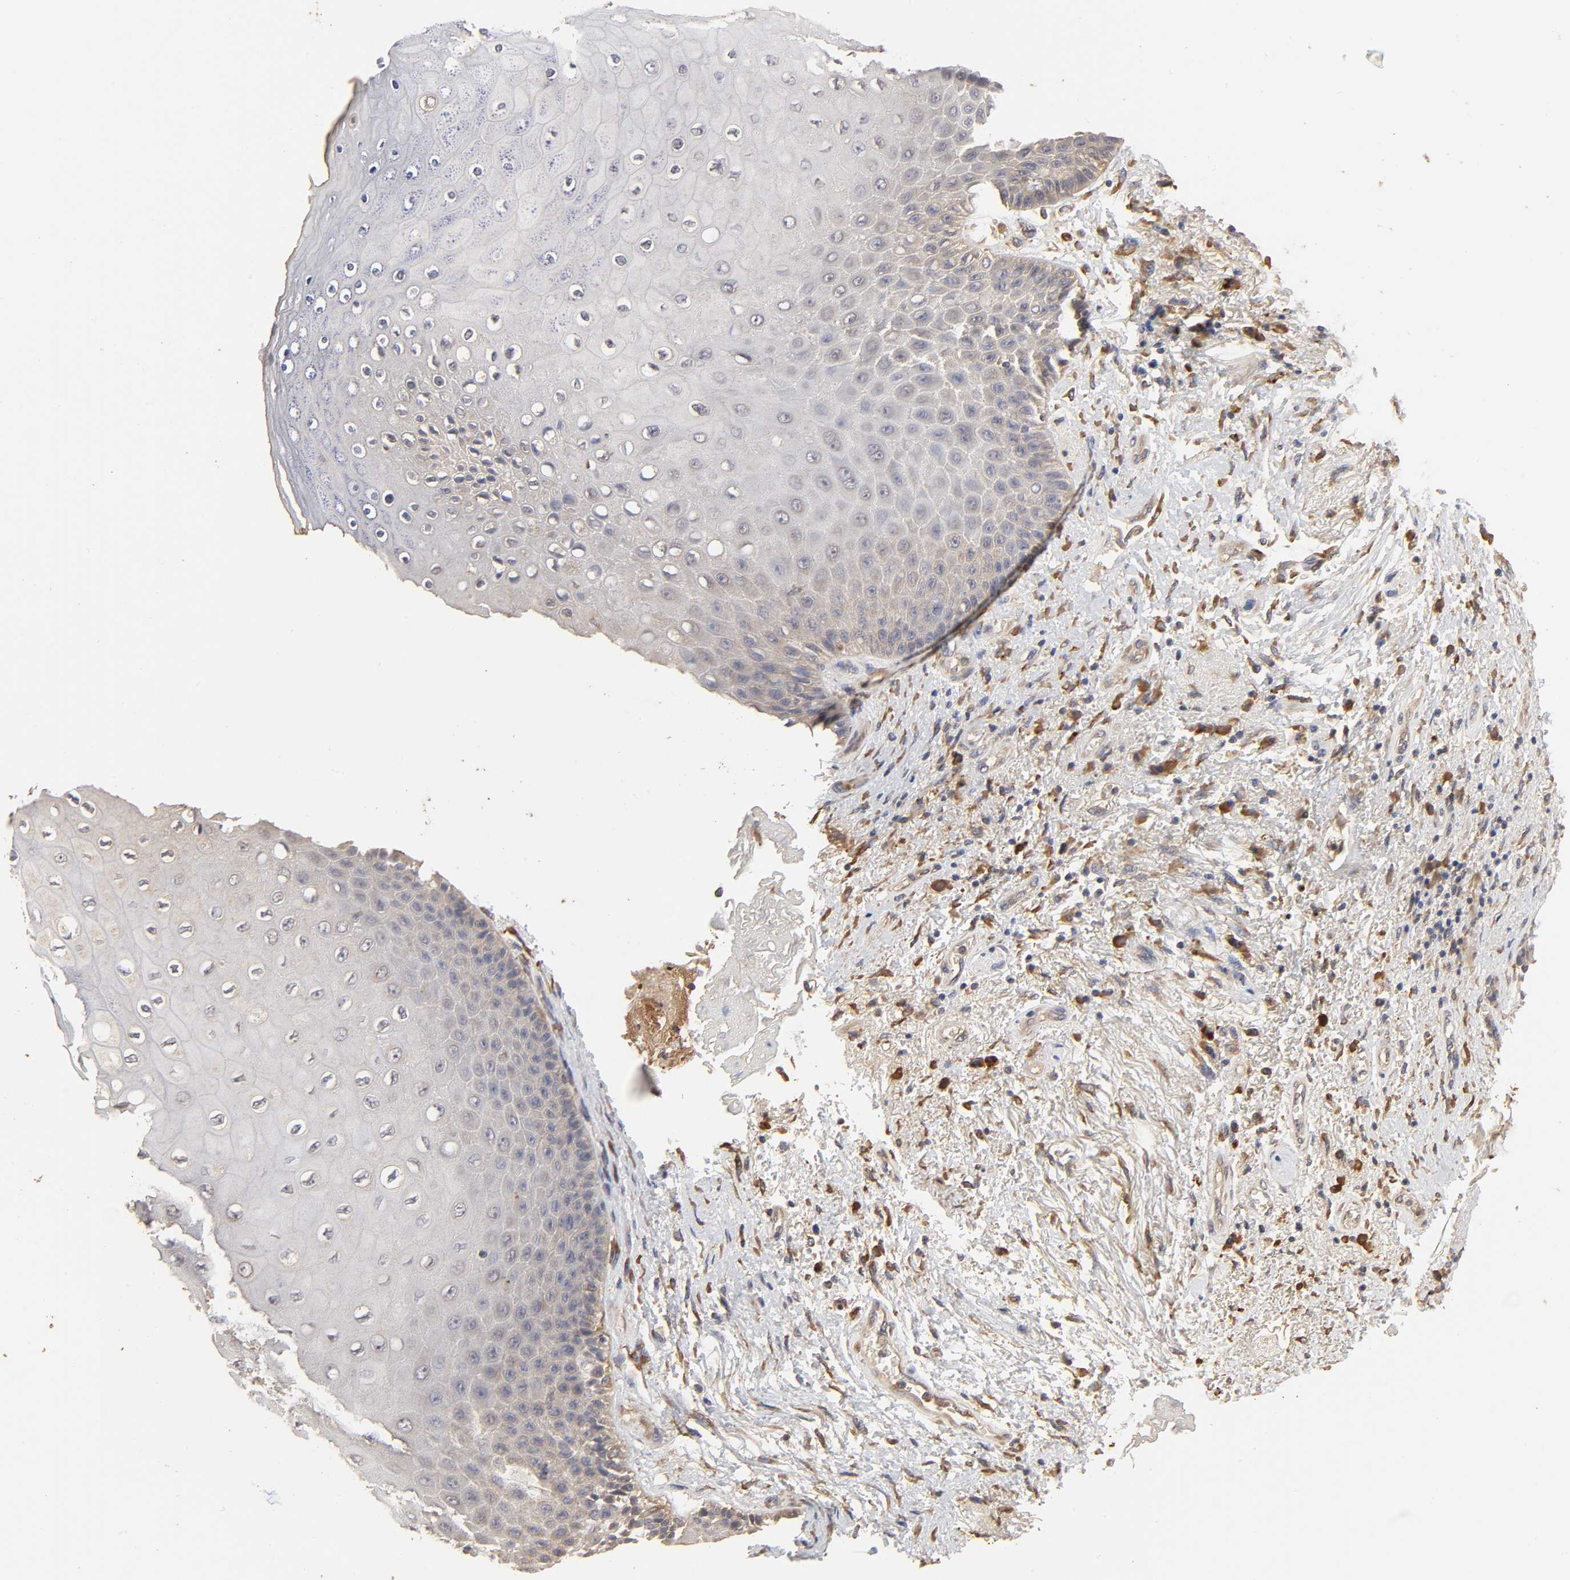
{"staining": {"intensity": "weak", "quantity": "<25%", "location": "cytoplasmic/membranous"}, "tissue": "skin", "cell_type": "Epidermal cells", "image_type": "normal", "snomed": [{"axis": "morphology", "description": "Normal tissue, NOS"}, {"axis": "topography", "description": "Anal"}], "caption": "Immunohistochemistry micrograph of benign skin: human skin stained with DAB demonstrates no significant protein staining in epidermal cells.", "gene": "EIF4G2", "patient": {"sex": "female", "age": 46}}